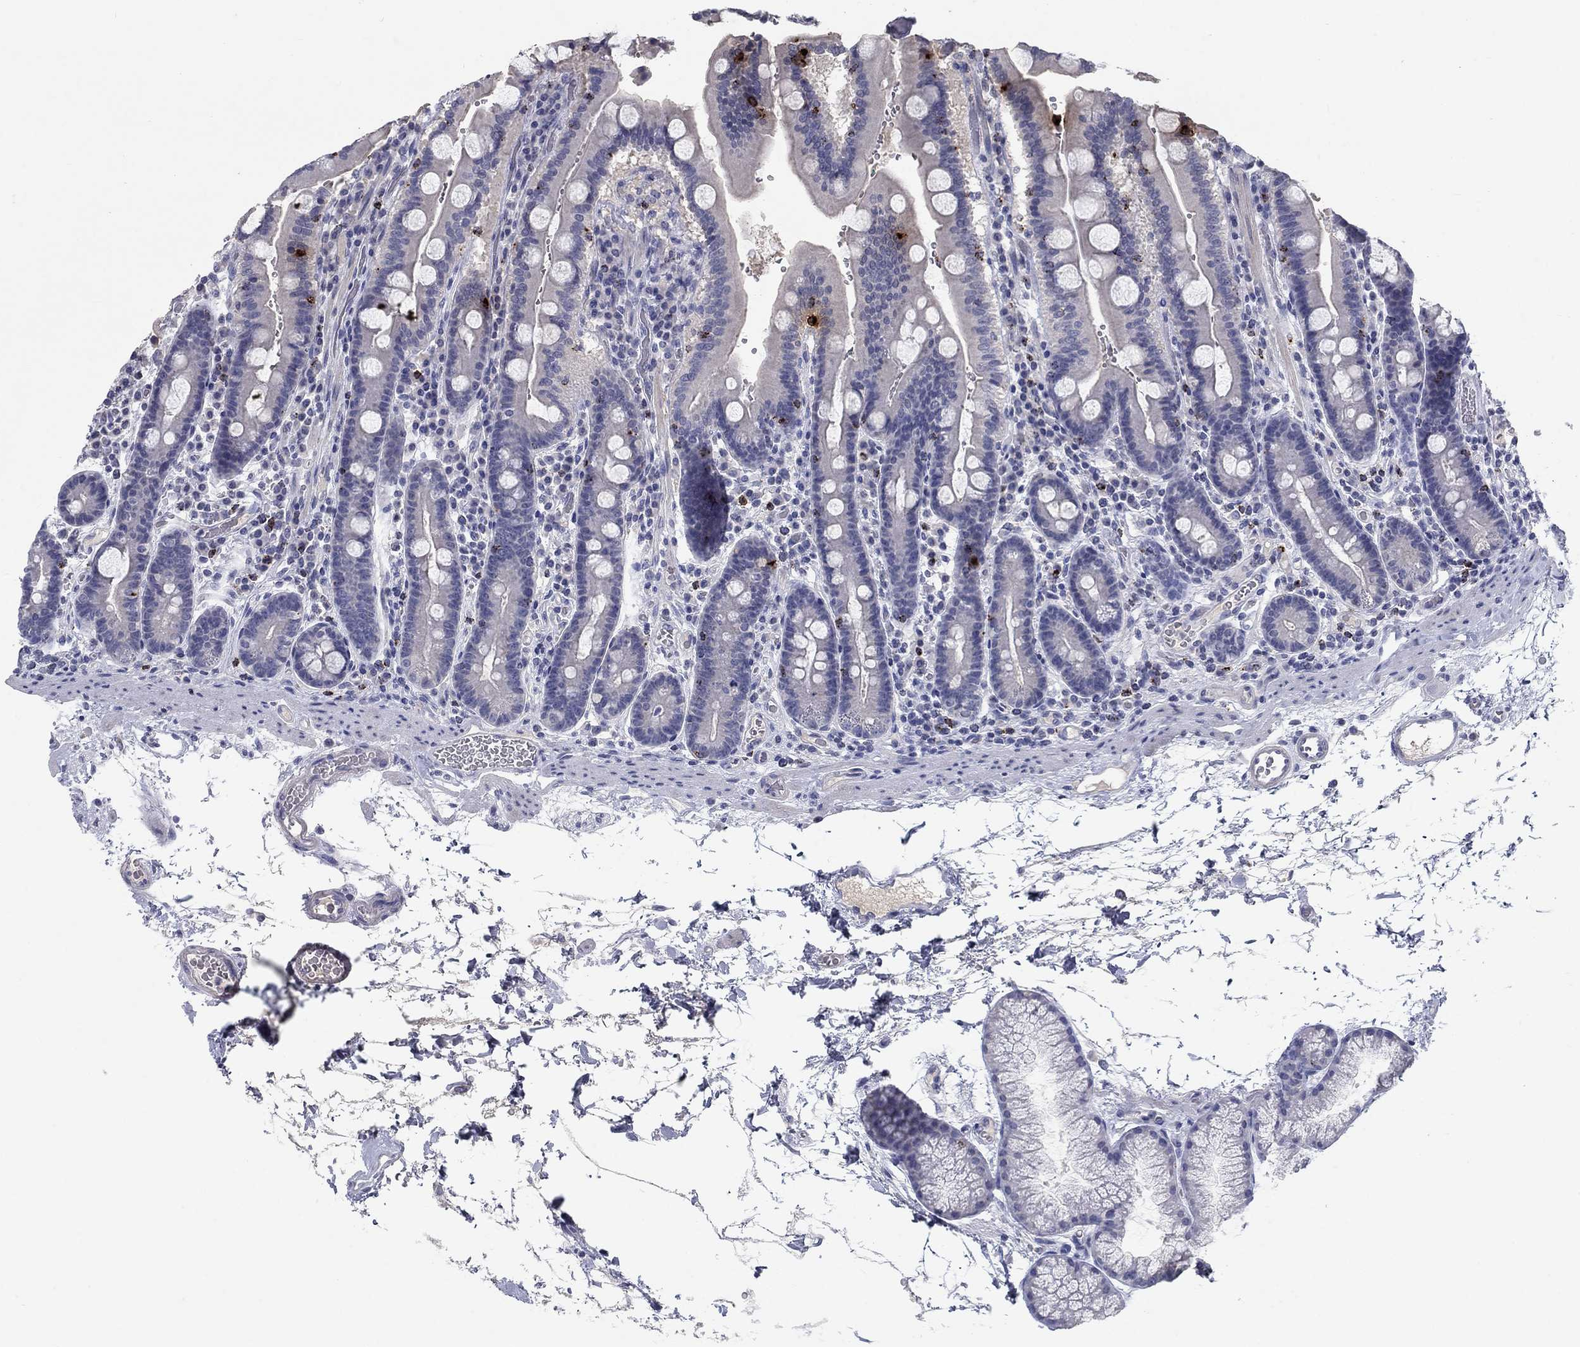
{"staining": {"intensity": "negative", "quantity": "none", "location": "none"}, "tissue": "duodenum", "cell_type": "Glandular cells", "image_type": "normal", "snomed": [{"axis": "morphology", "description": "Normal tissue, NOS"}, {"axis": "topography", "description": "Duodenum"}], "caption": "Glandular cells show no significant expression in benign duodenum. (DAB immunohistochemistry (IHC) with hematoxylin counter stain).", "gene": "GZMA", "patient": {"sex": "female", "age": 62}}